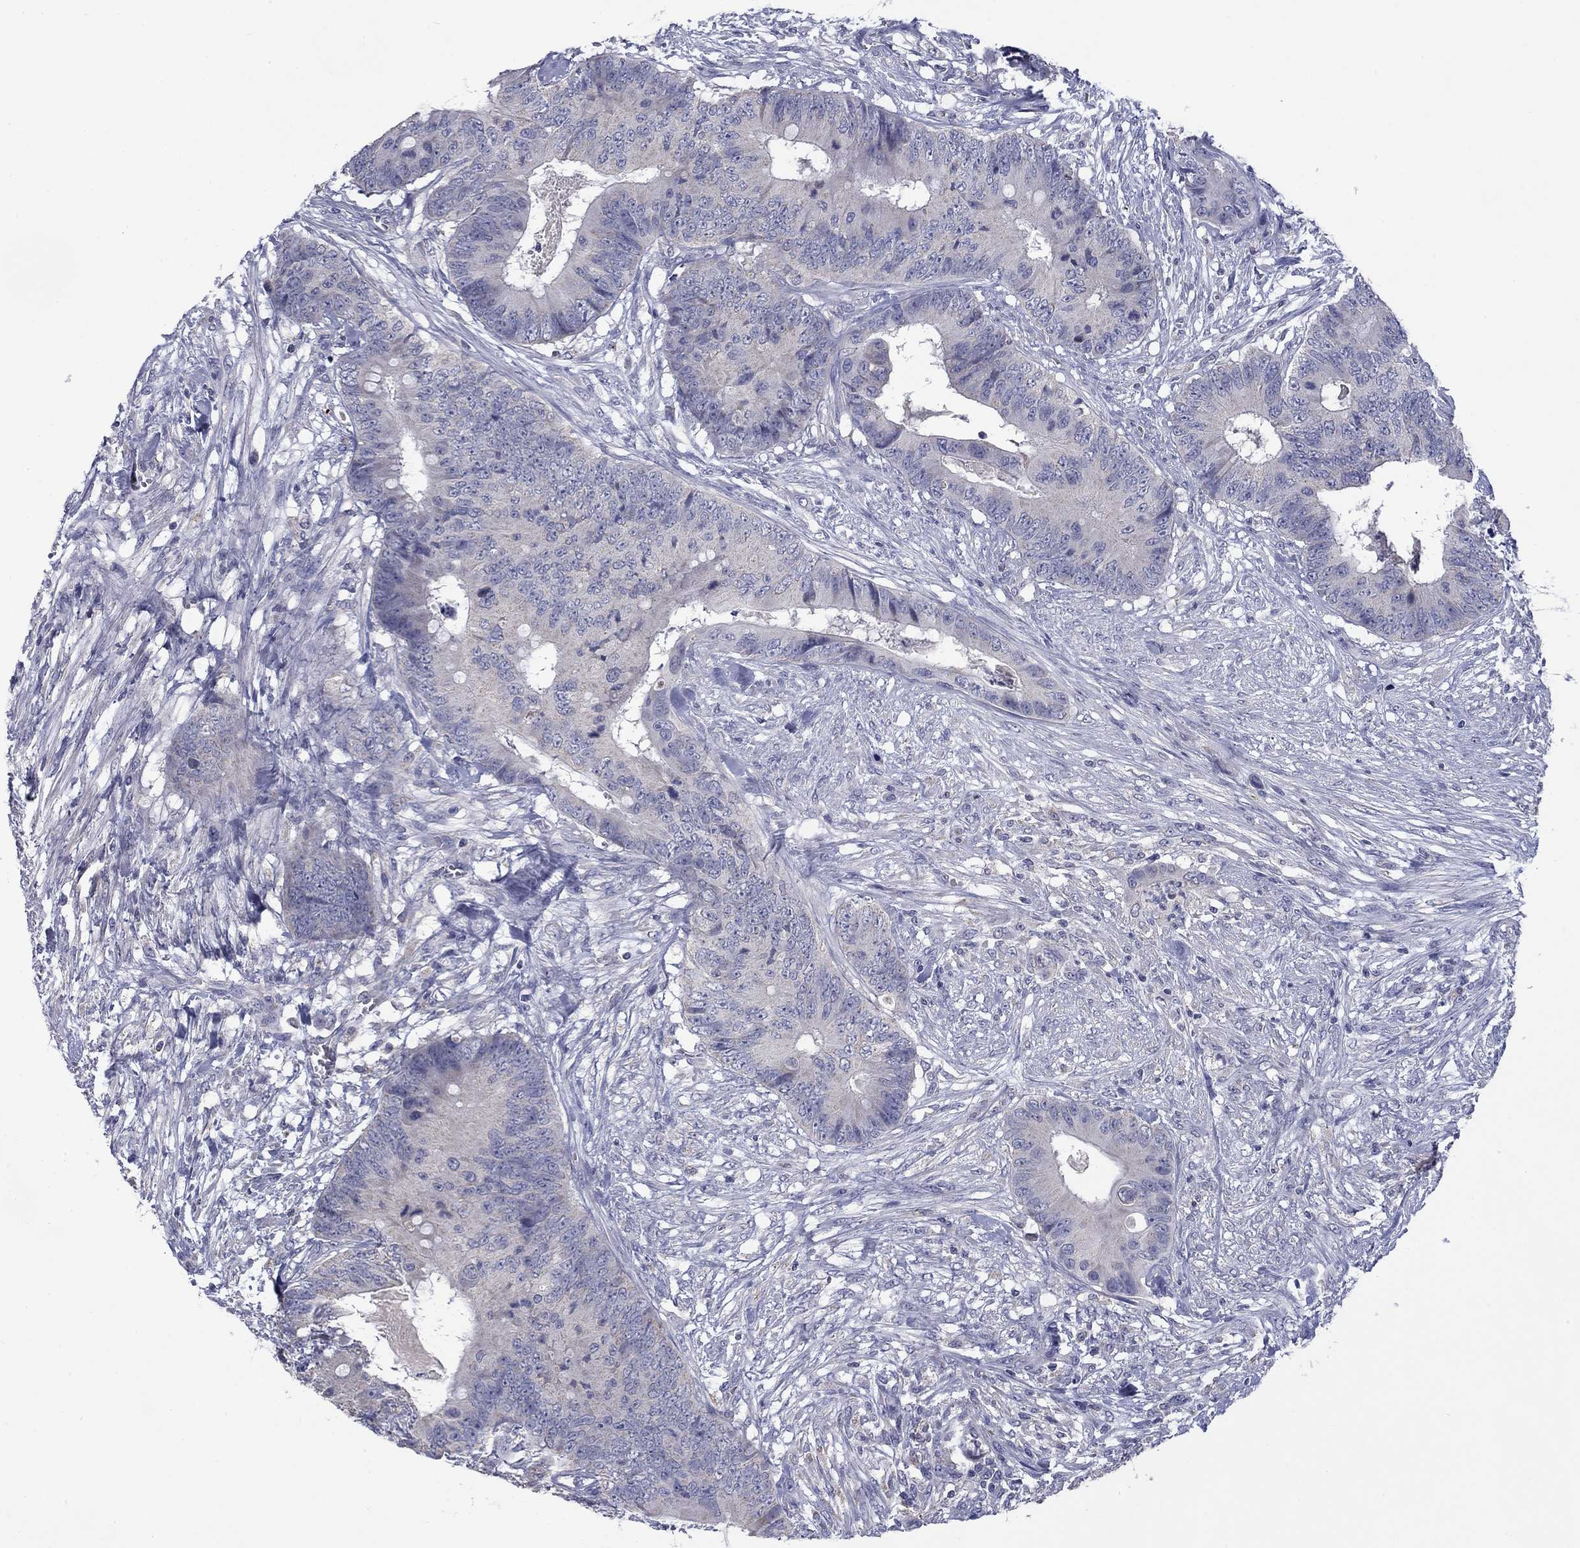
{"staining": {"intensity": "negative", "quantity": "none", "location": "none"}, "tissue": "colorectal cancer", "cell_type": "Tumor cells", "image_type": "cancer", "snomed": [{"axis": "morphology", "description": "Adenocarcinoma, NOS"}, {"axis": "topography", "description": "Colon"}], "caption": "DAB (3,3'-diaminobenzidine) immunohistochemical staining of adenocarcinoma (colorectal) reveals no significant expression in tumor cells.", "gene": "FRK", "patient": {"sex": "male", "age": 84}}